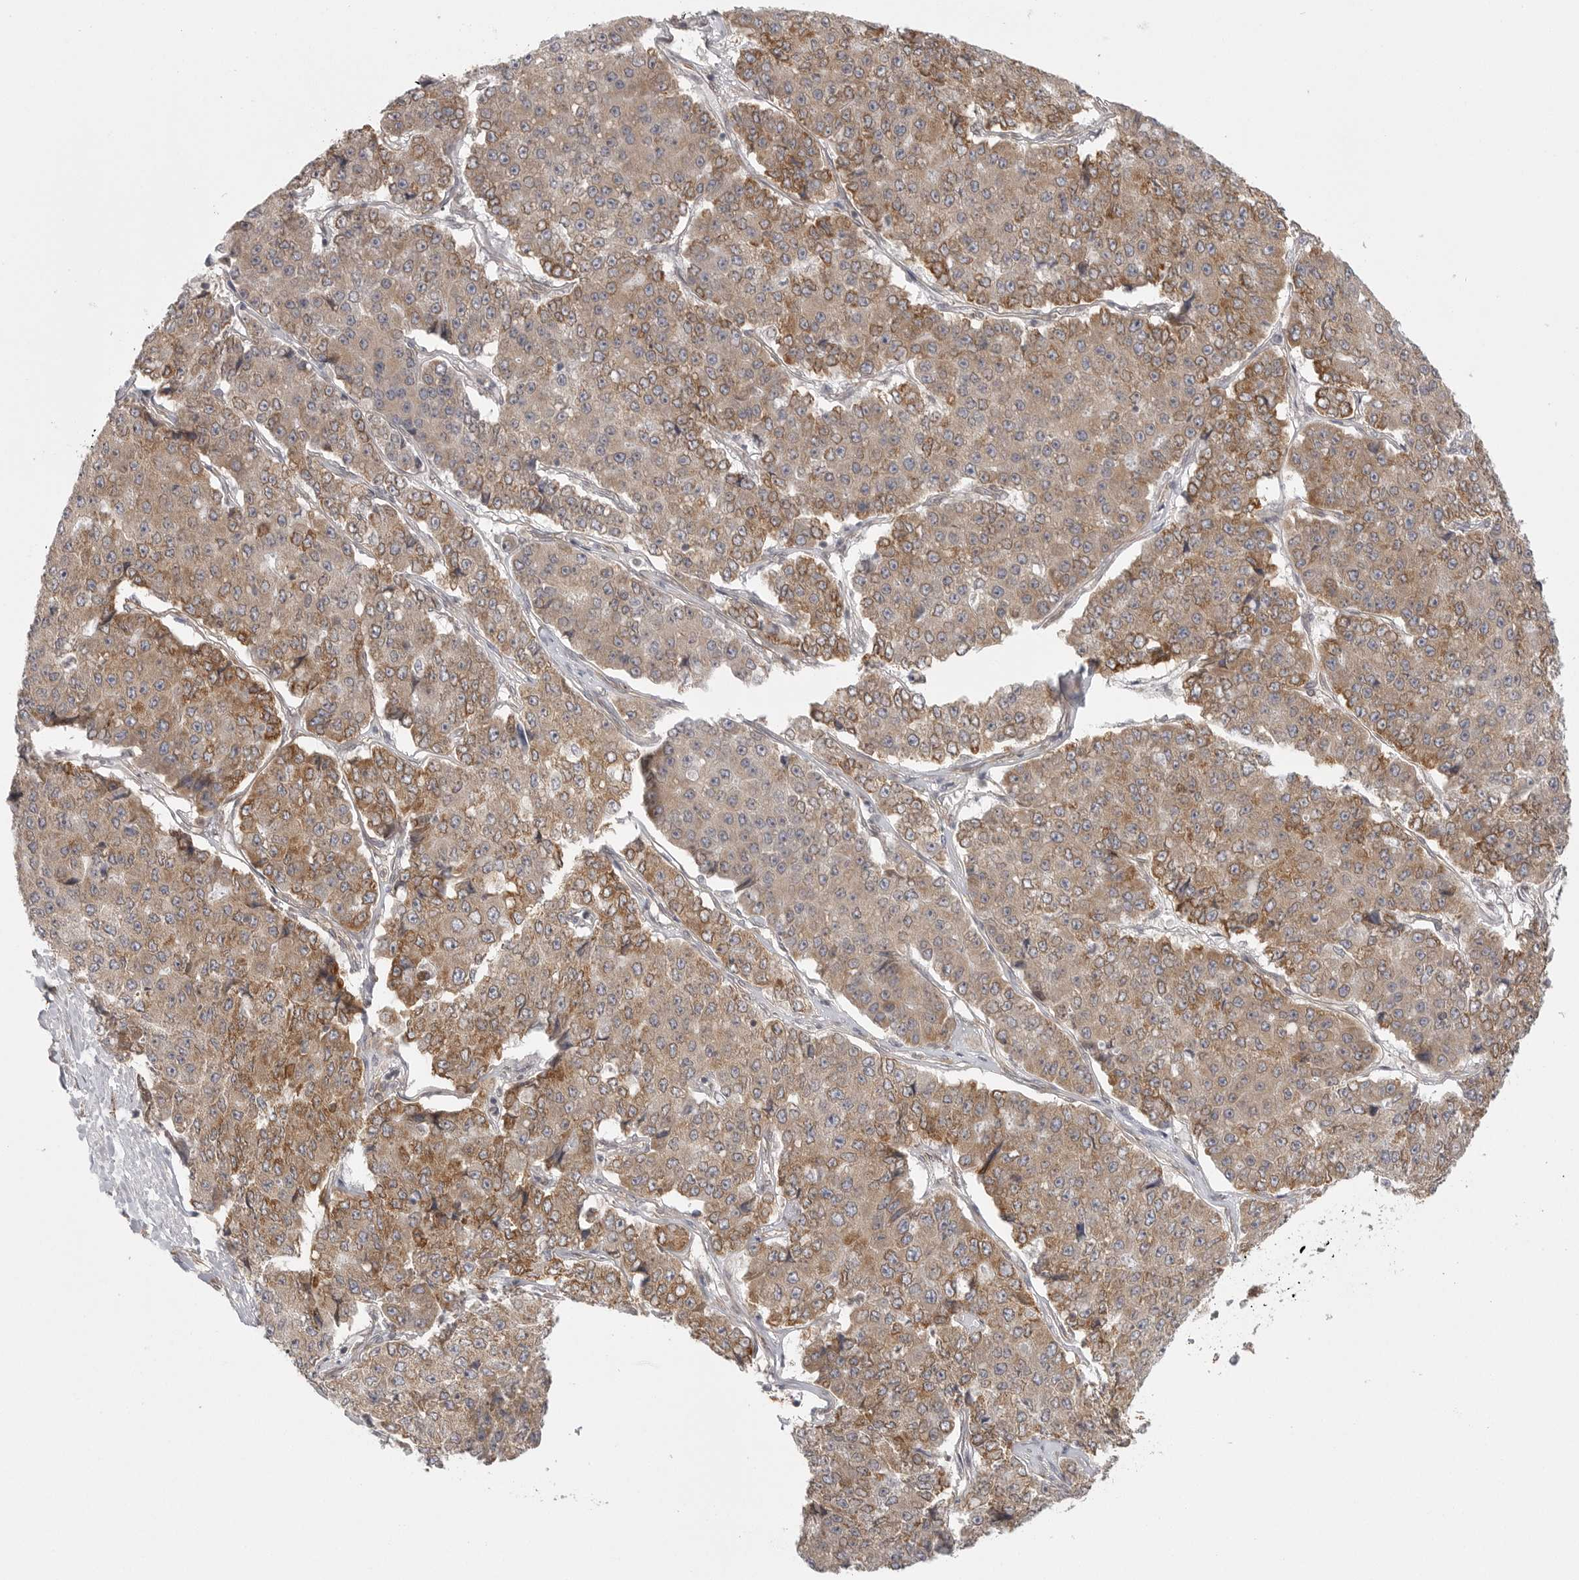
{"staining": {"intensity": "moderate", "quantity": ">75%", "location": "cytoplasmic/membranous"}, "tissue": "pancreatic cancer", "cell_type": "Tumor cells", "image_type": "cancer", "snomed": [{"axis": "morphology", "description": "Adenocarcinoma, NOS"}, {"axis": "topography", "description": "Pancreas"}], "caption": "Human adenocarcinoma (pancreatic) stained with a protein marker displays moderate staining in tumor cells.", "gene": "CERS2", "patient": {"sex": "male", "age": 50}}